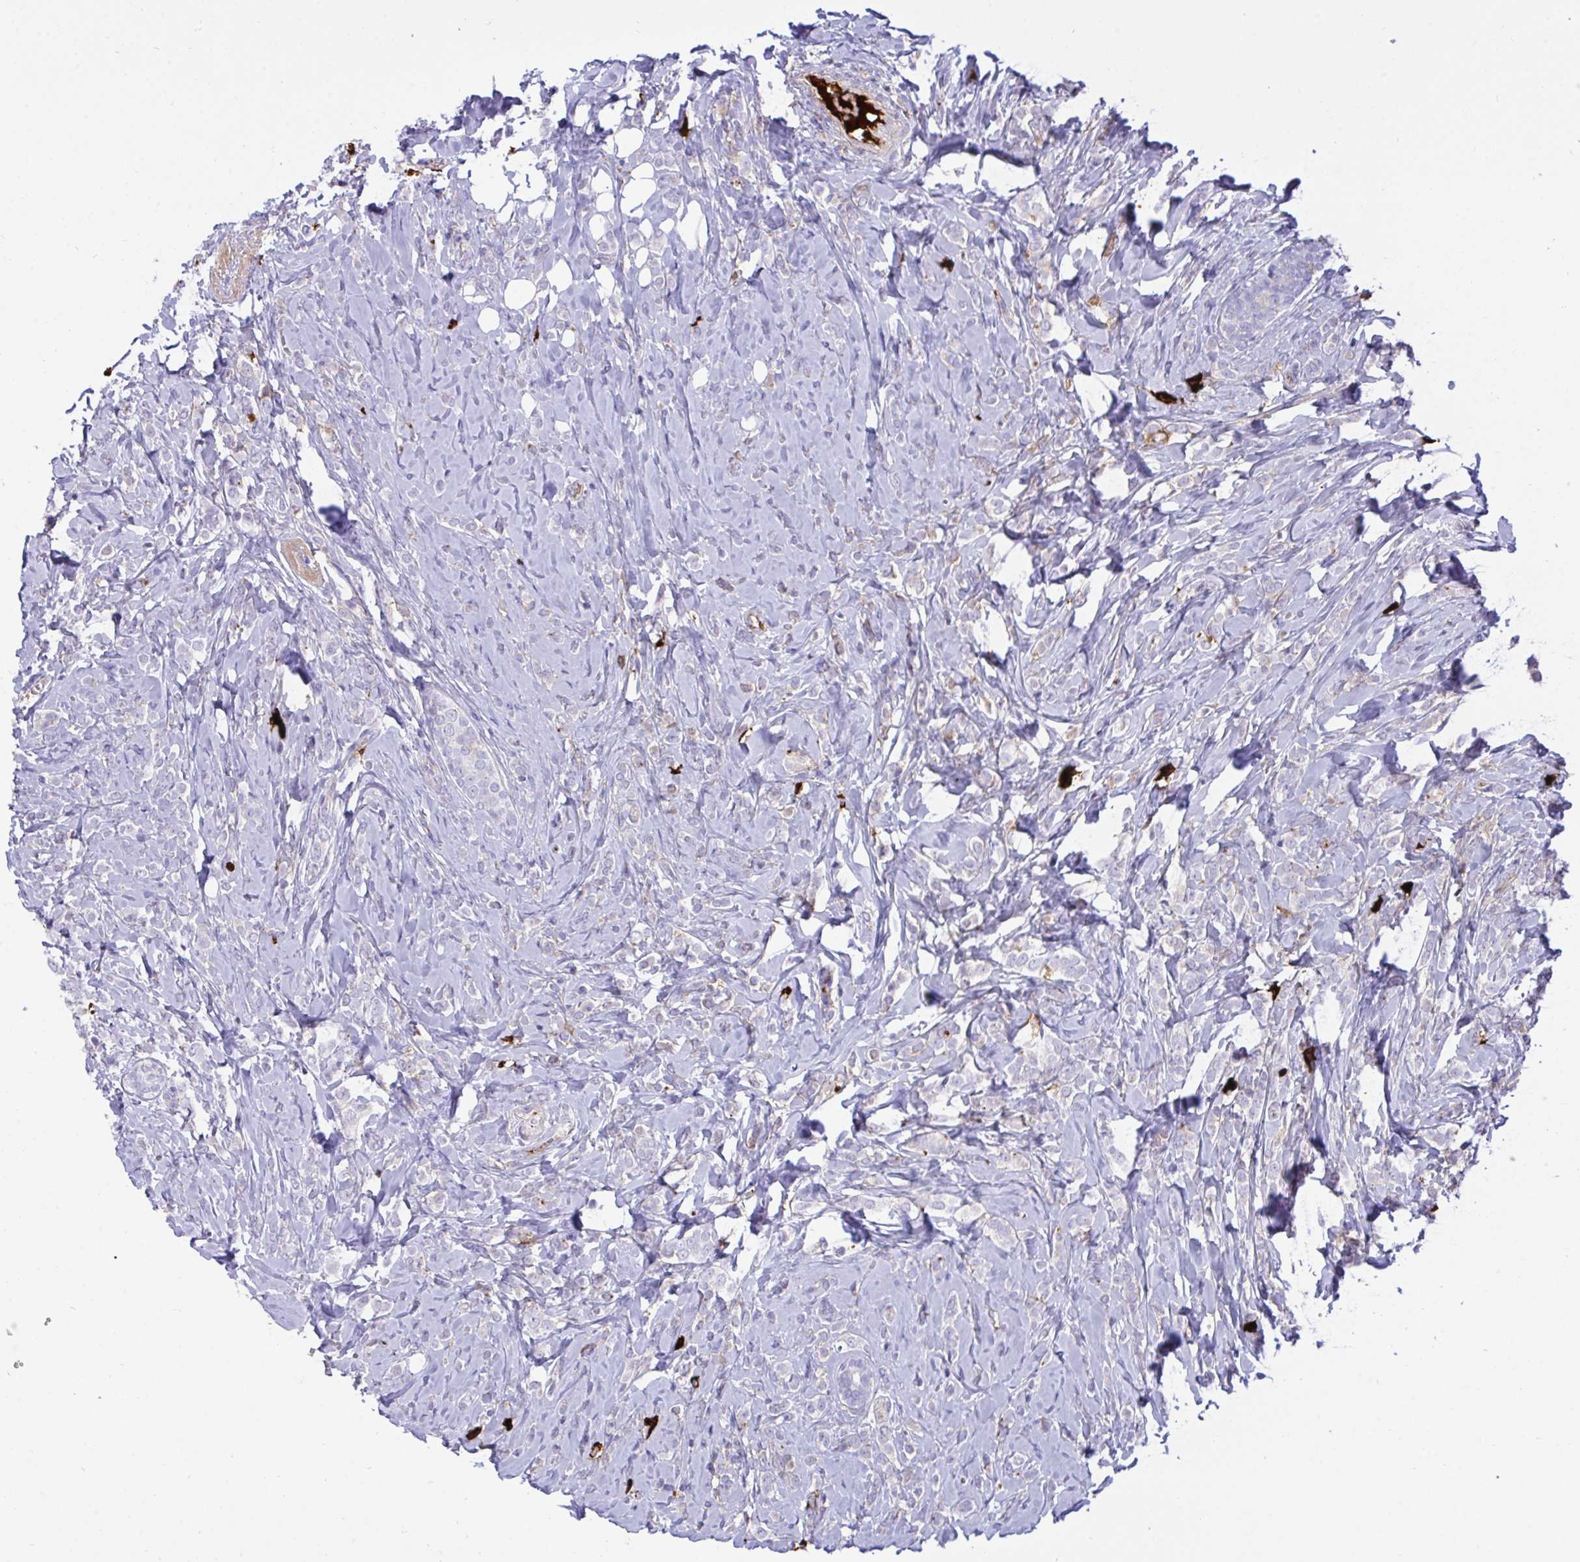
{"staining": {"intensity": "negative", "quantity": "none", "location": "none"}, "tissue": "breast cancer", "cell_type": "Tumor cells", "image_type": "cancer", "snomed": [{"axis": "morphology", "description": "Lobular carcinoma"}, {"axis": "topography", "description": "Breast"}], "caption": "Breast cancer (lobular carcinoma) stained for a protein using immunohistochemistry (IHC) displays no expression tumor cells.", "gene": "F2", "patient": {"sex": "female", "age": 49}}